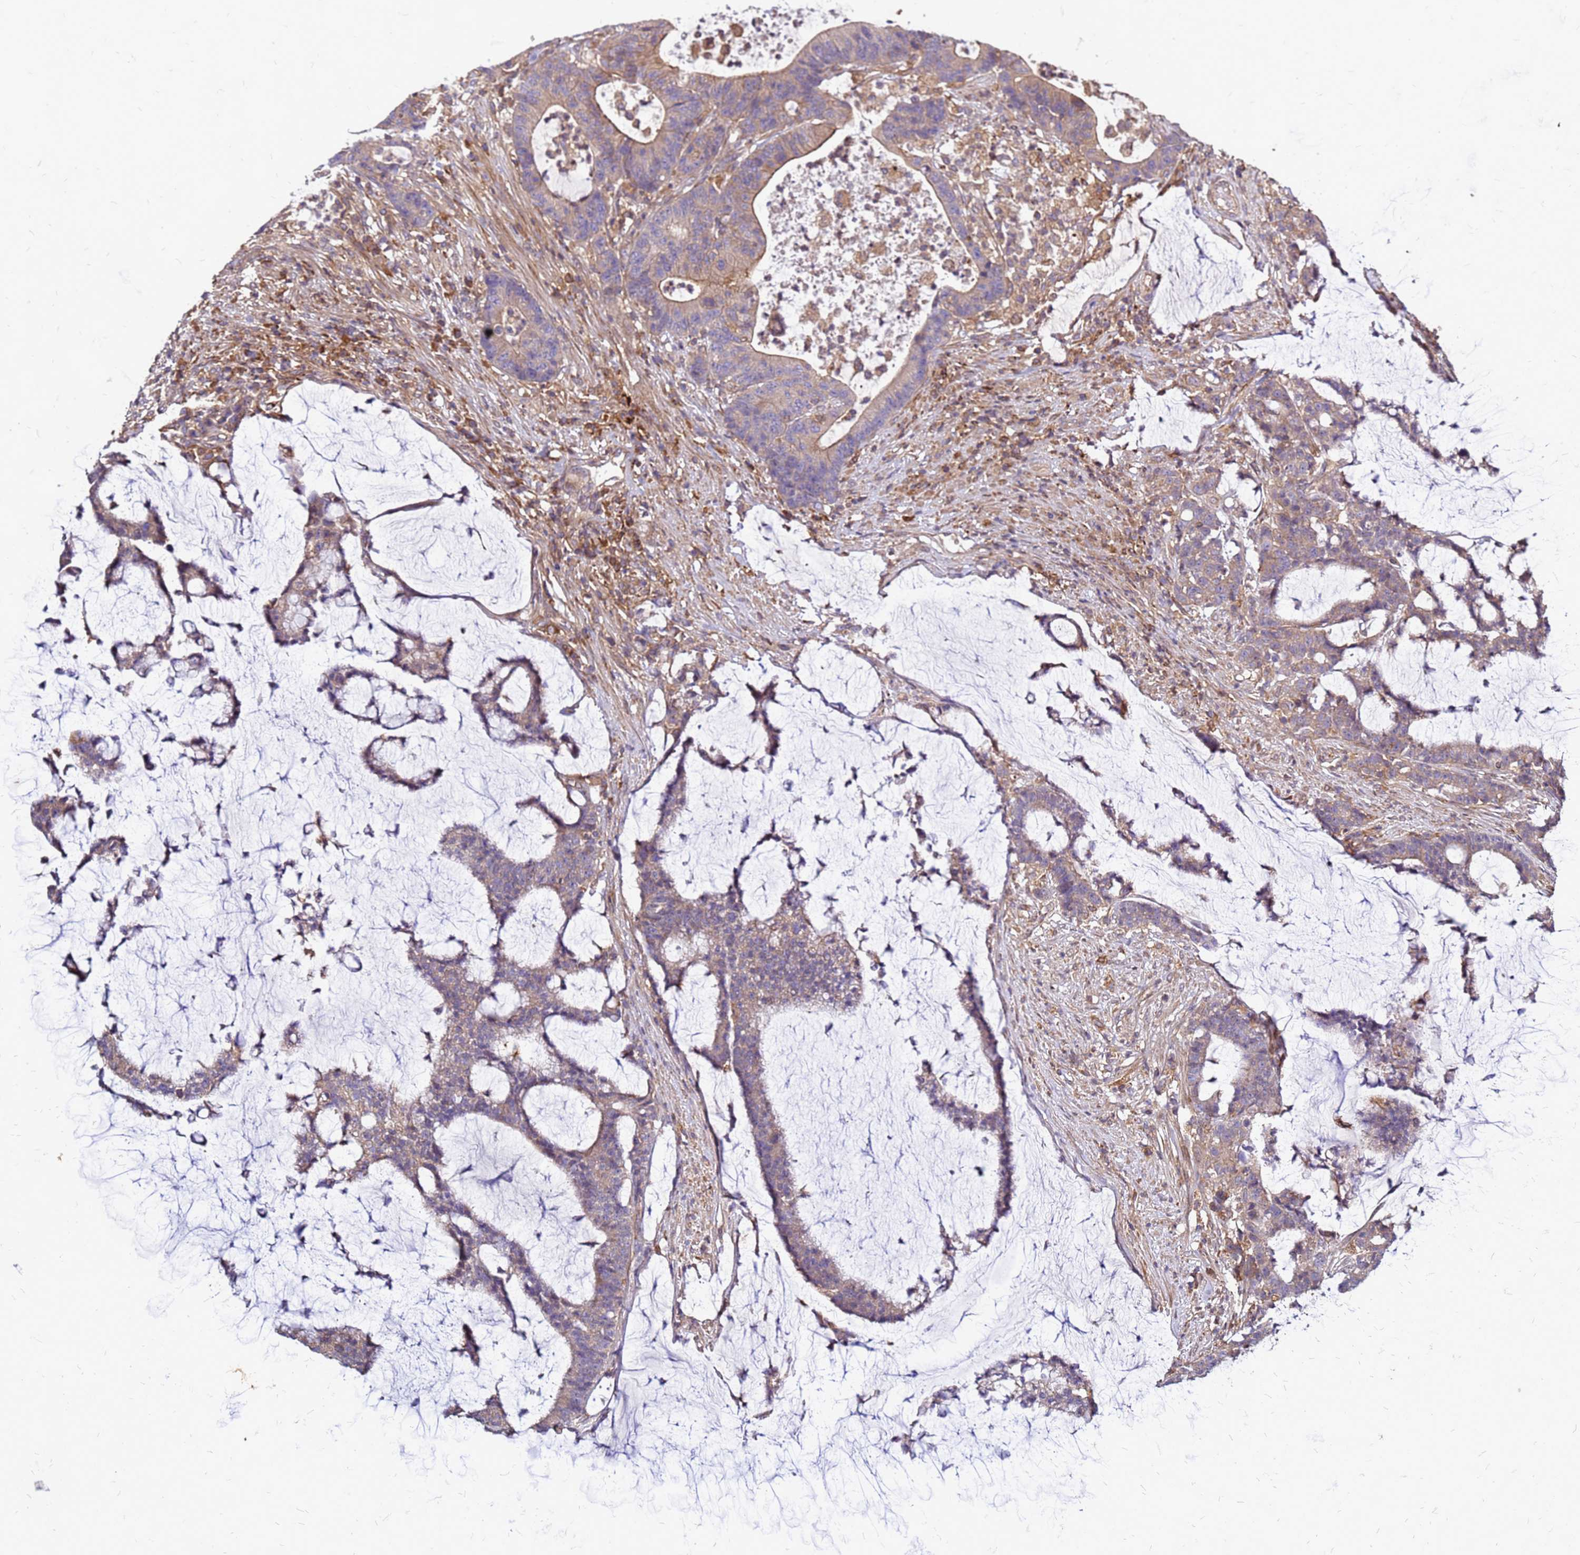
{"staining": {"intensity": "weak", "quantity": "<25%", "location": "cytoplasmic/membranous"}, "tissue": "colorectal cancer", "cell_type": "Tumor cells", "image_type": "cancer", "snomed": [{"axis": "morphology", "description": "Adenocarcinoma, NOS"}, {"axis": "topography", "description": "Colon"}], "caption": "DAB immunohistochemical staining of human colorectal cancer (adenocarcinoma) reveals no significant positivity in tumor cells.", "gene": "CYBC1", "patient": {"sex": "female", "age": 84}}